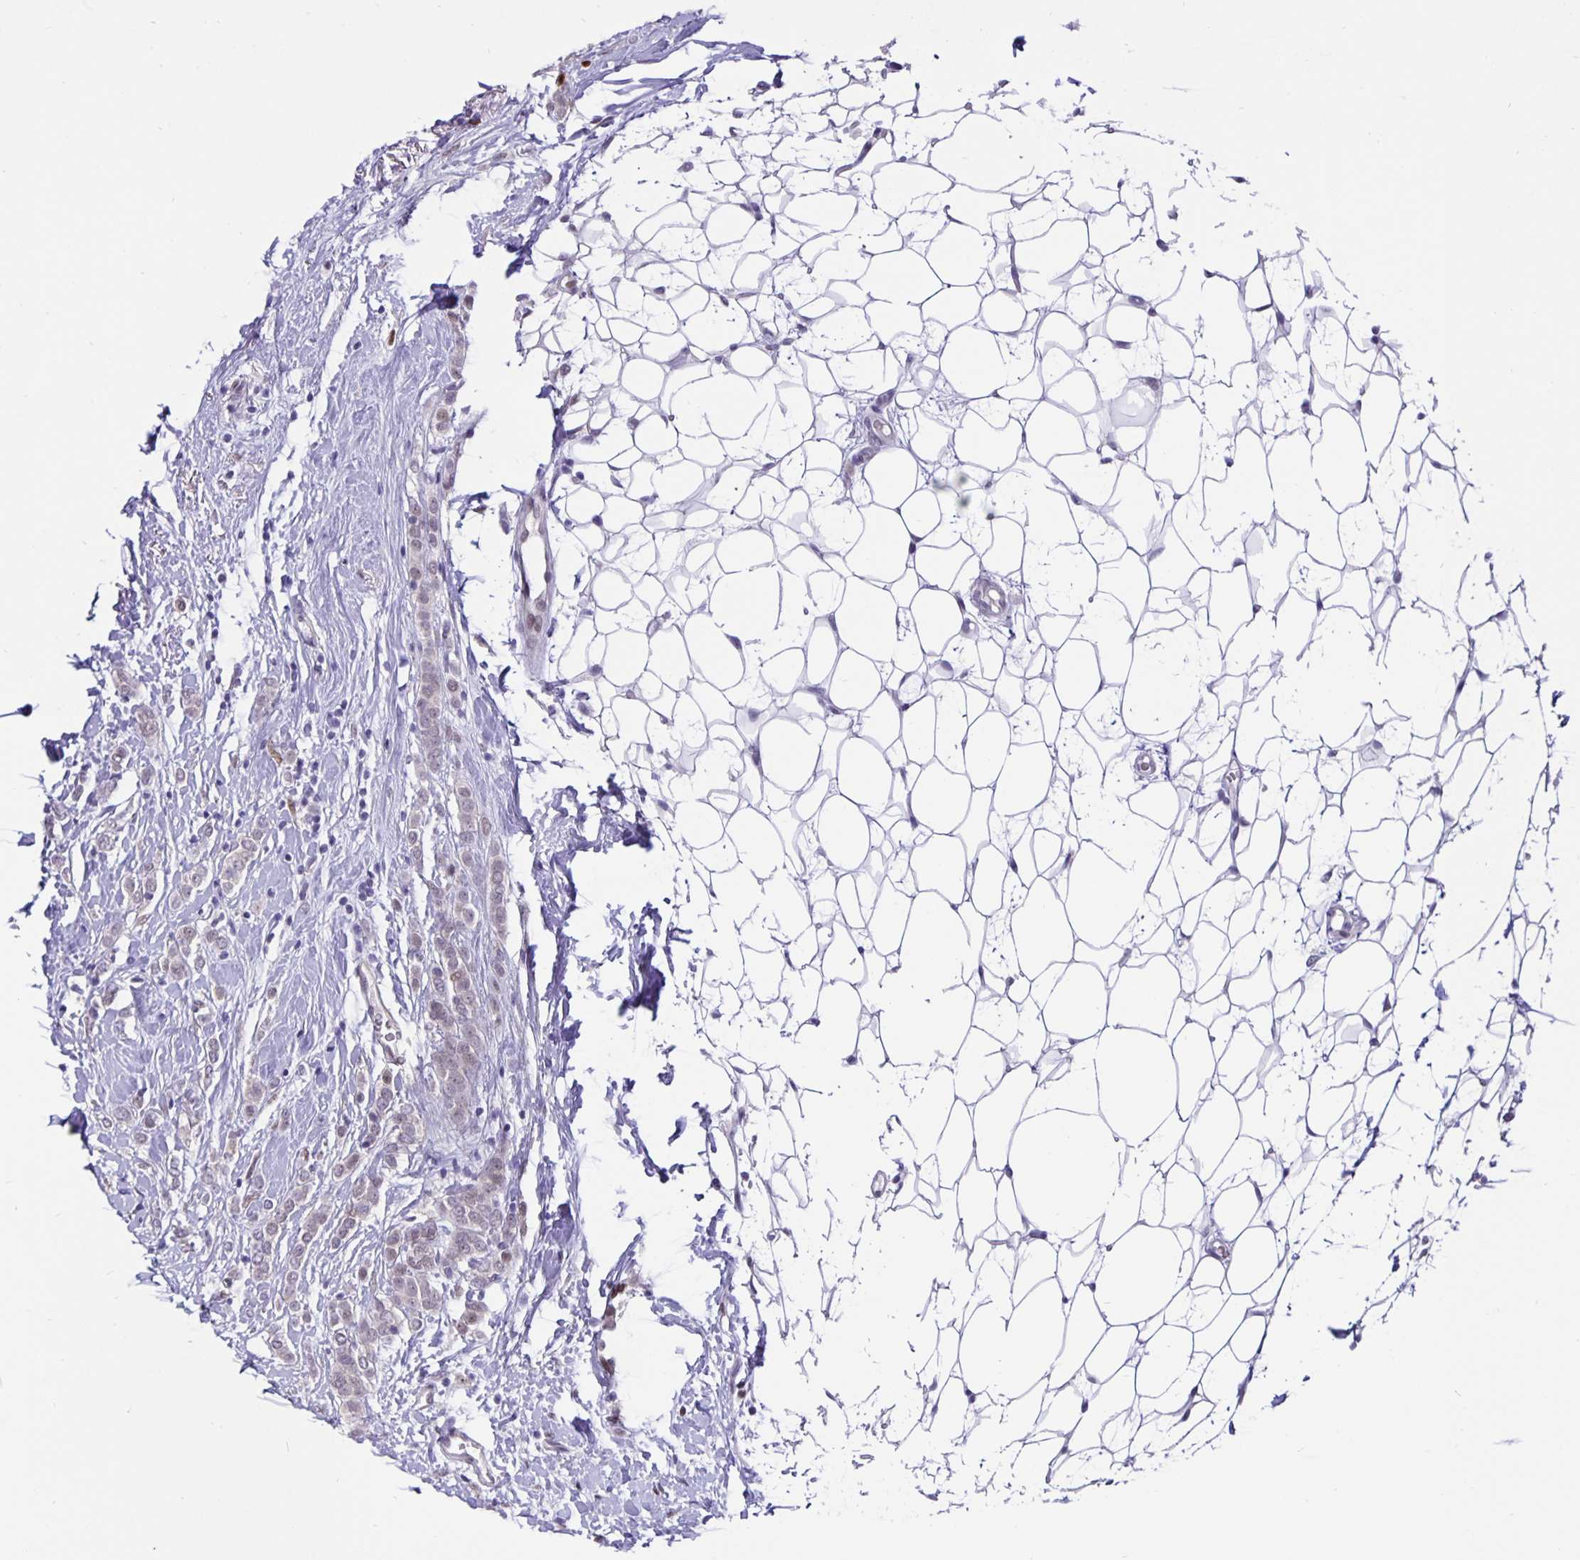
{"staining": {"intensity": "negative", "quantity": "none", "location": "none"}, "tissue": "breast cancer", "cell_type": "Tumor cells", "image_type": "cancer", "snomed": [{"axis": "morphology", "description": "Lobular carcinoma"}, {"axis": "topography", "description": "Breast"}], "caption": "Micrograph shows no protein expression in tumor cells of breast lobular carcinoma tissue. (Immunohistochemistry (ihc), brightfield microscopy, high magnification).", "gene": "FOSL2", "patient": {"sex": "female", "age": 49}}